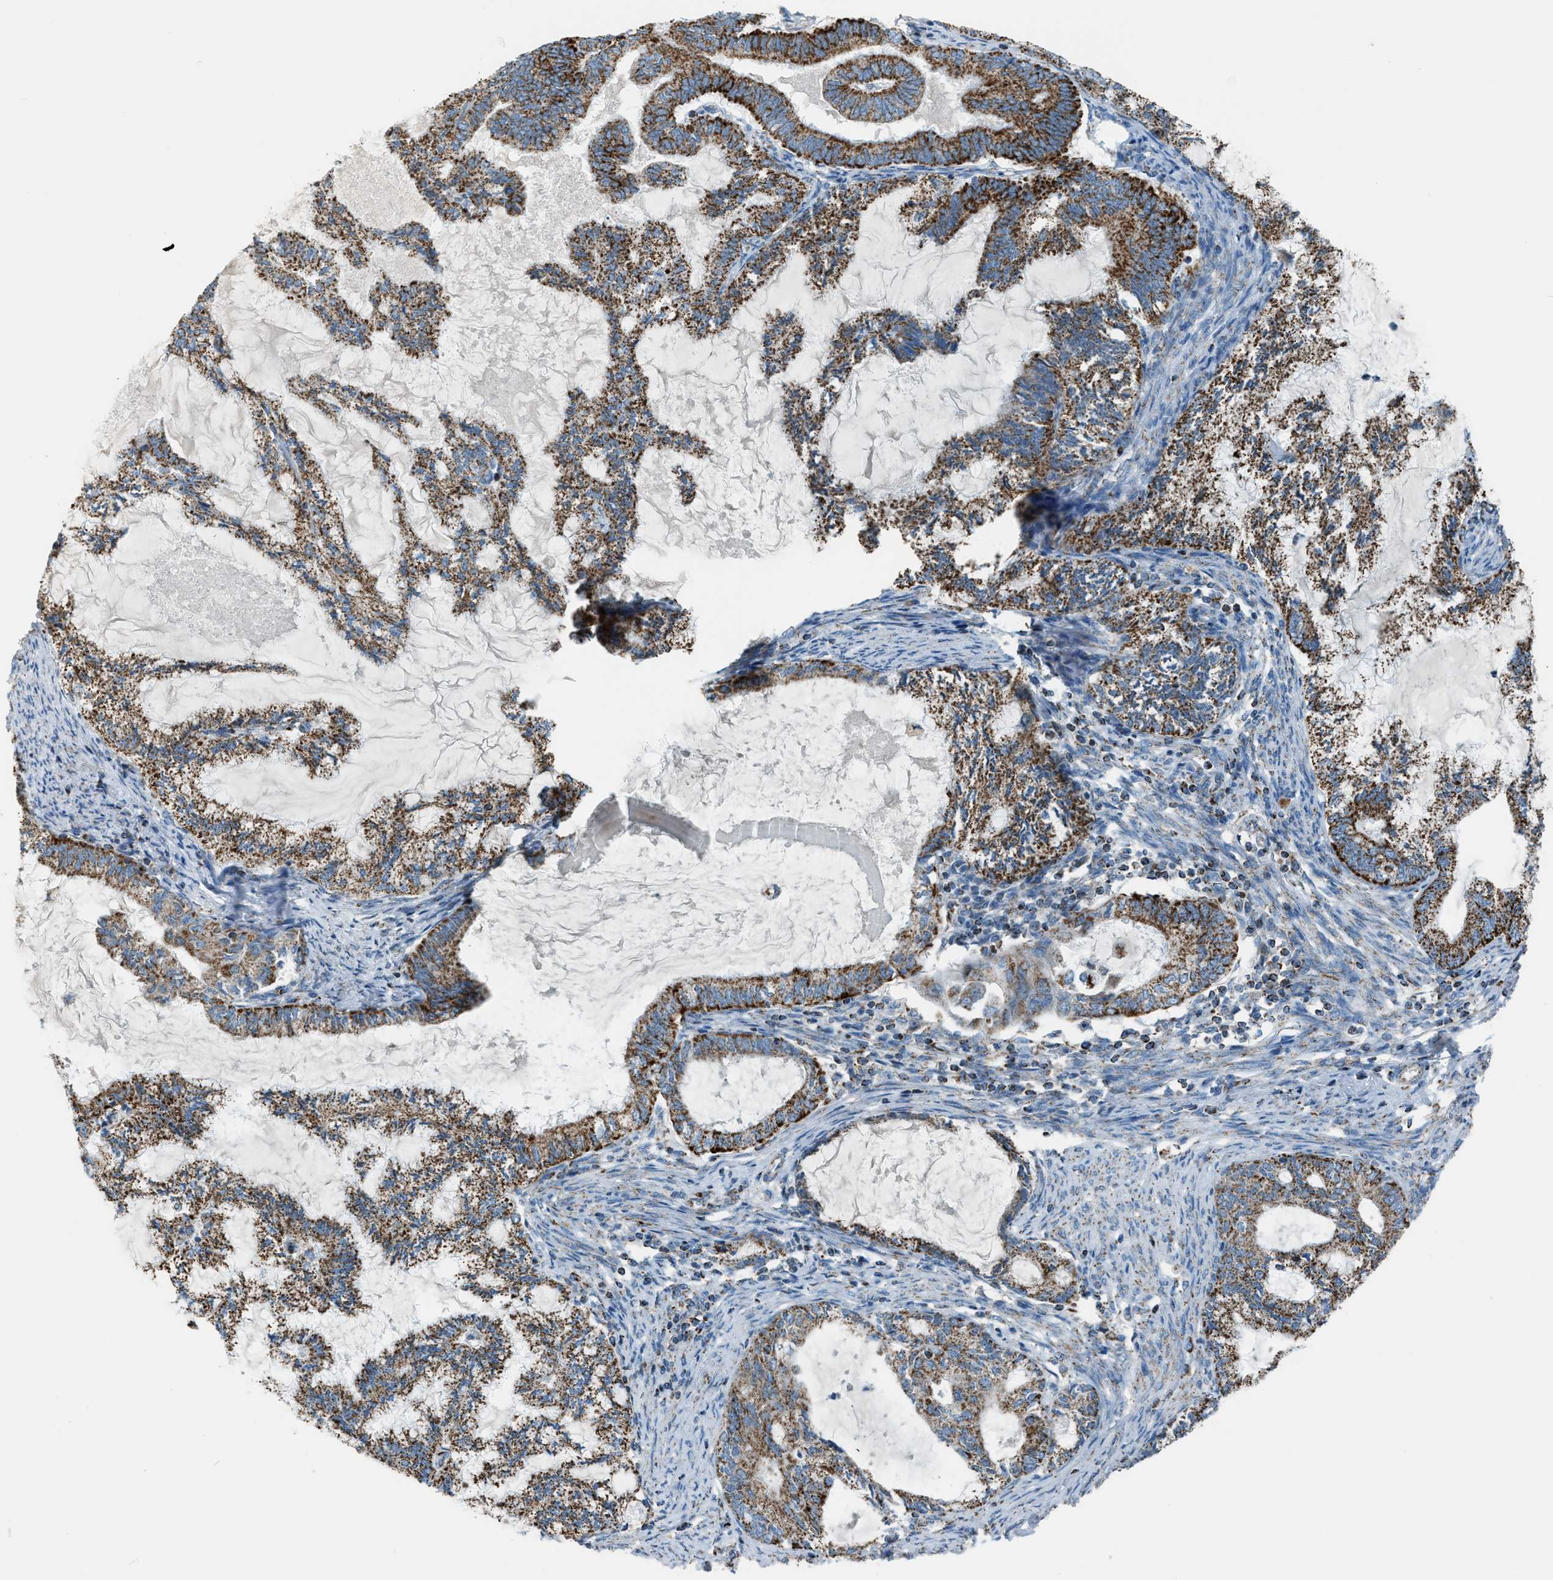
{"staining": {"intensity": "strong", "quantity": ">75%", "location": "cytoplasmic/membranous"}, "tissue": "endometrial cancer", "cell_type": "Tumor cells", "image_type": "cancer", "snomed": [{"axis": "morphology", "description": "Adenocarcinoma, NOS"}, {"axis": "topography", "description": "Endometrium"}], "caption": "An image of endometrial cancer (adenocarcinoma) stained for a protein exhibits strong cytoplasmic/membranous brown staining in tumor cells.", "gene": "MDH2", "patient": {"sex": "female", "age": 86}}